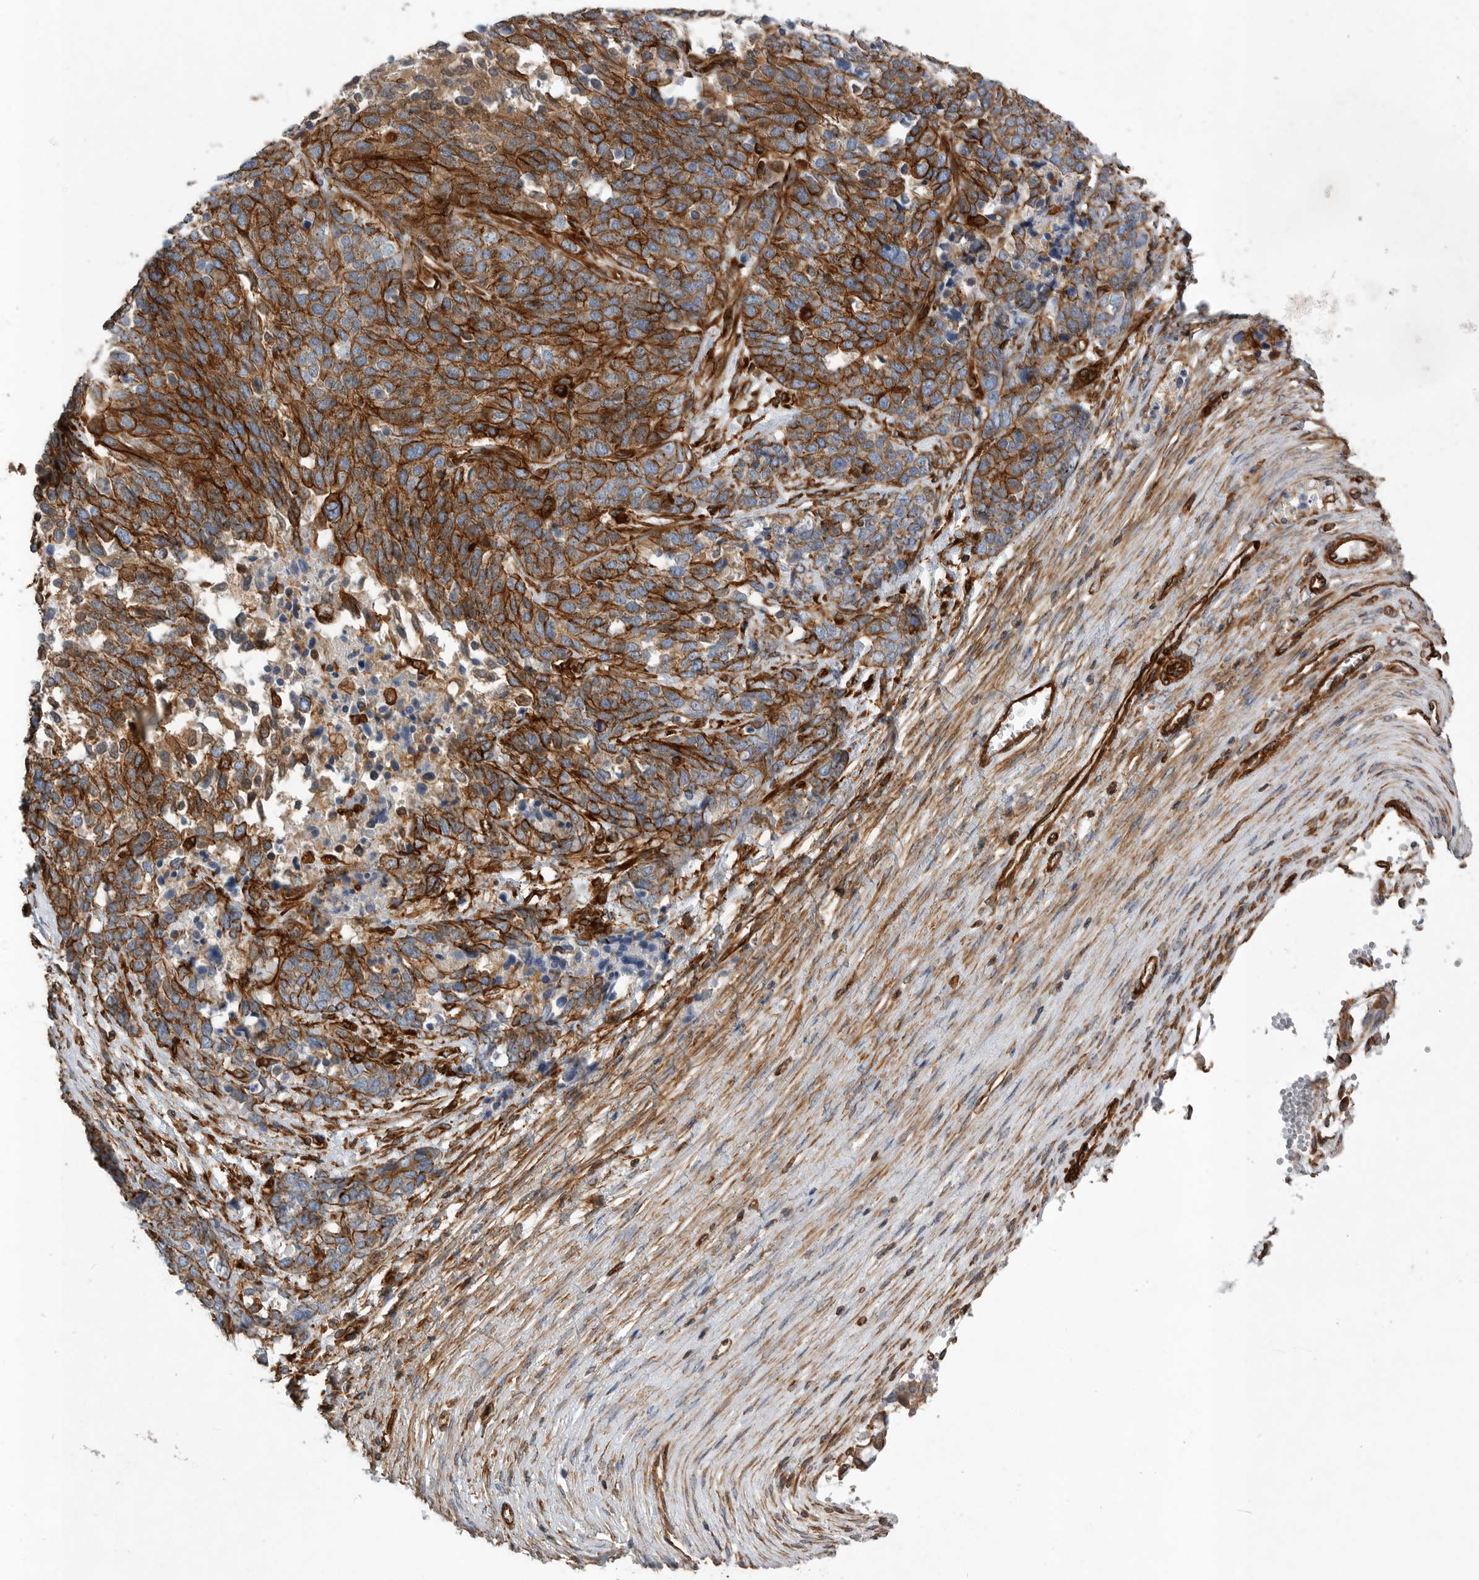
{"staining": {"intensity": "strong", "quantity": ">75%", "location": "cytoplasmic/membranous"}, "tissue": "ovarian cancer", "cell_type": "Tumor cells", "image_type": "cancer", "snomed": [{"axis": "morphology", "description": "Cystadenocarcinoma, serous, NOS"}, {"axis": "topography", "description": "Ovary"}], "caption": "Ovarian cancer (serous cystadenocarcinoma) tissue reveals strong cytoplasmic/membranous positivity in approximately >75% of tumor cells", "gene": "PLEC", "patient": {"sex": "female", "age": 44}}